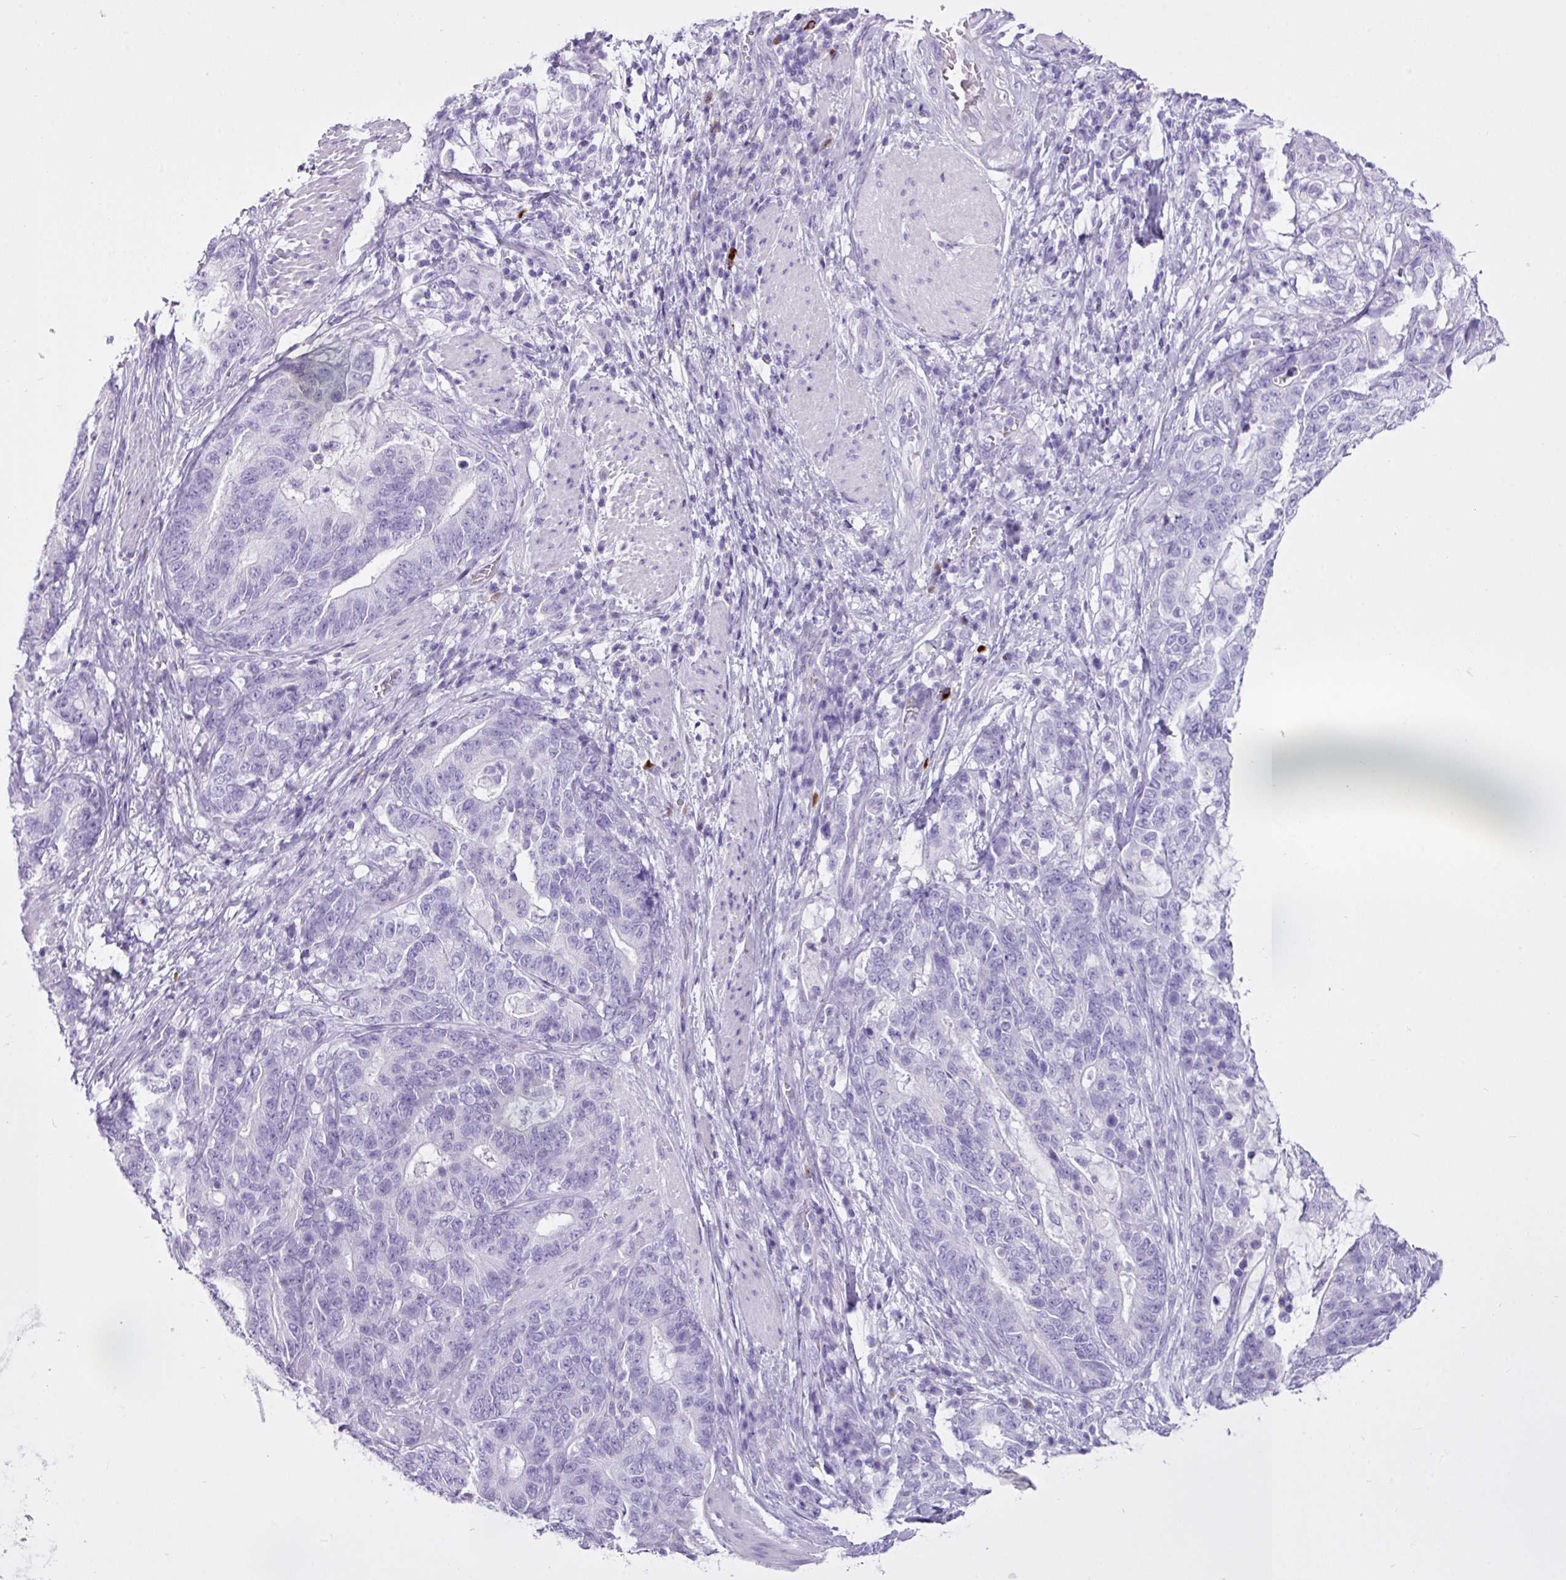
{"staining": {"intensity": "negative", "quantity": "none", "location": "none"}, "tissue": "stomach cancer", "cell_type": "Tumor cells", "image_type": "cancer", "snomed": [{"axis": "morphology", "description": "Normal tissue, NOS"}, {"axis": "morphology", "description": "Adenocarcinoma, NOS"}, {"axis": "topography", "description": "Stomach"}], "caption": "Immunohistochemistry micrograph of stomach cancer stained for a protein (brown), which demonstrates no positivity in tumor cells. (DAB immunohistochemistry (IHC), high magnification).", "gene": "LILRB4", "patient": {"sex": "female", "age": 64}}